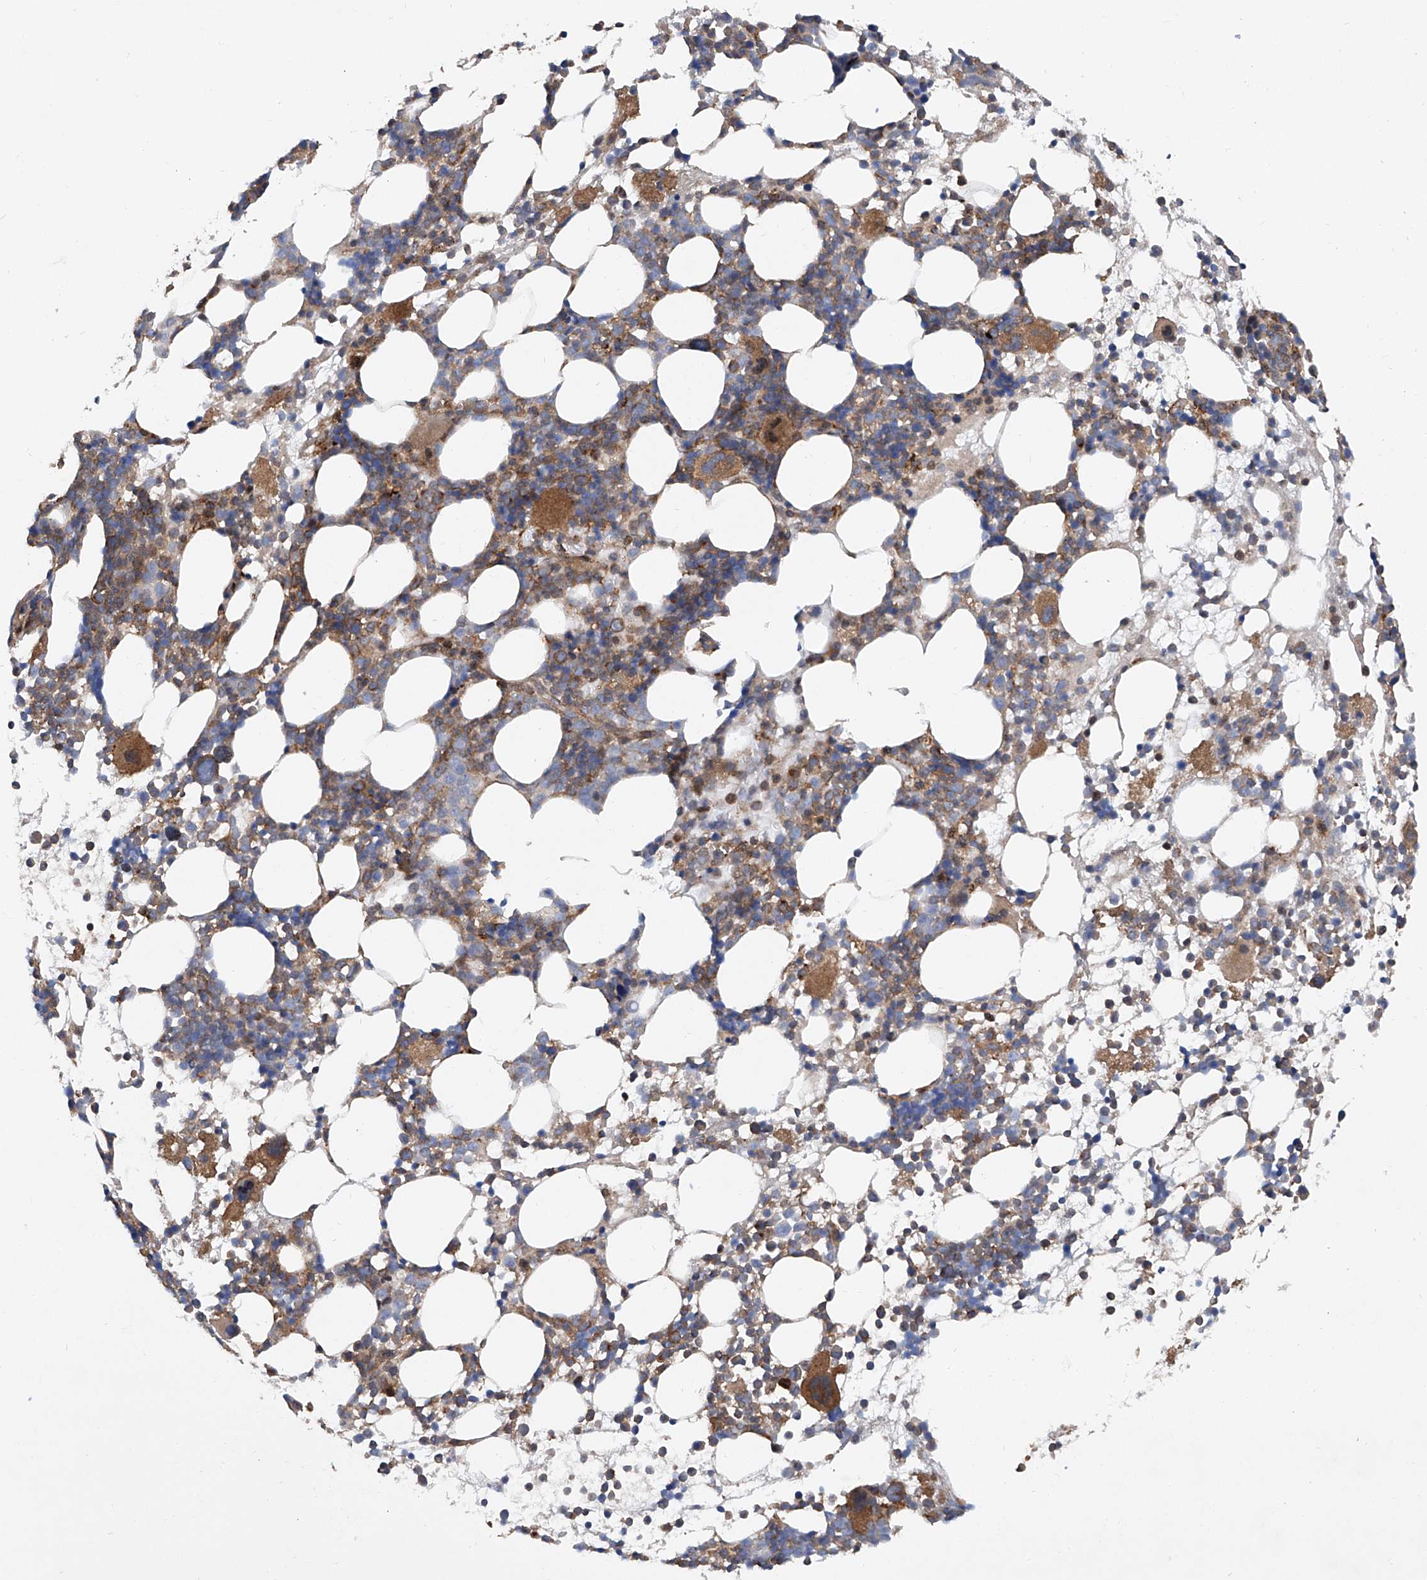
{"staining": {"intensity": "moderate", "quantity": "25%-75%", "location": "cytoplasmic/membranous"}, "tissue": "bone marrow", "cell_type": "Hematopoietic cells", "image_type": "normal", "snomed": [{"axis": "morphology", "description": "Normal tissue, NOS"}, {"axis": "topography", "description": "Bone marrow"}], "caption": "Moderate cytoplasmic/membranous expression is seen in about 25%-75% of hematopoietic cells in benign bone marrow. (DAB (3,3'-diaminobenzidine) IHC with brightfield microscopy, high magnification).", "gene": "SMAP1", "patient": {"sex": "female", "age": 57}}